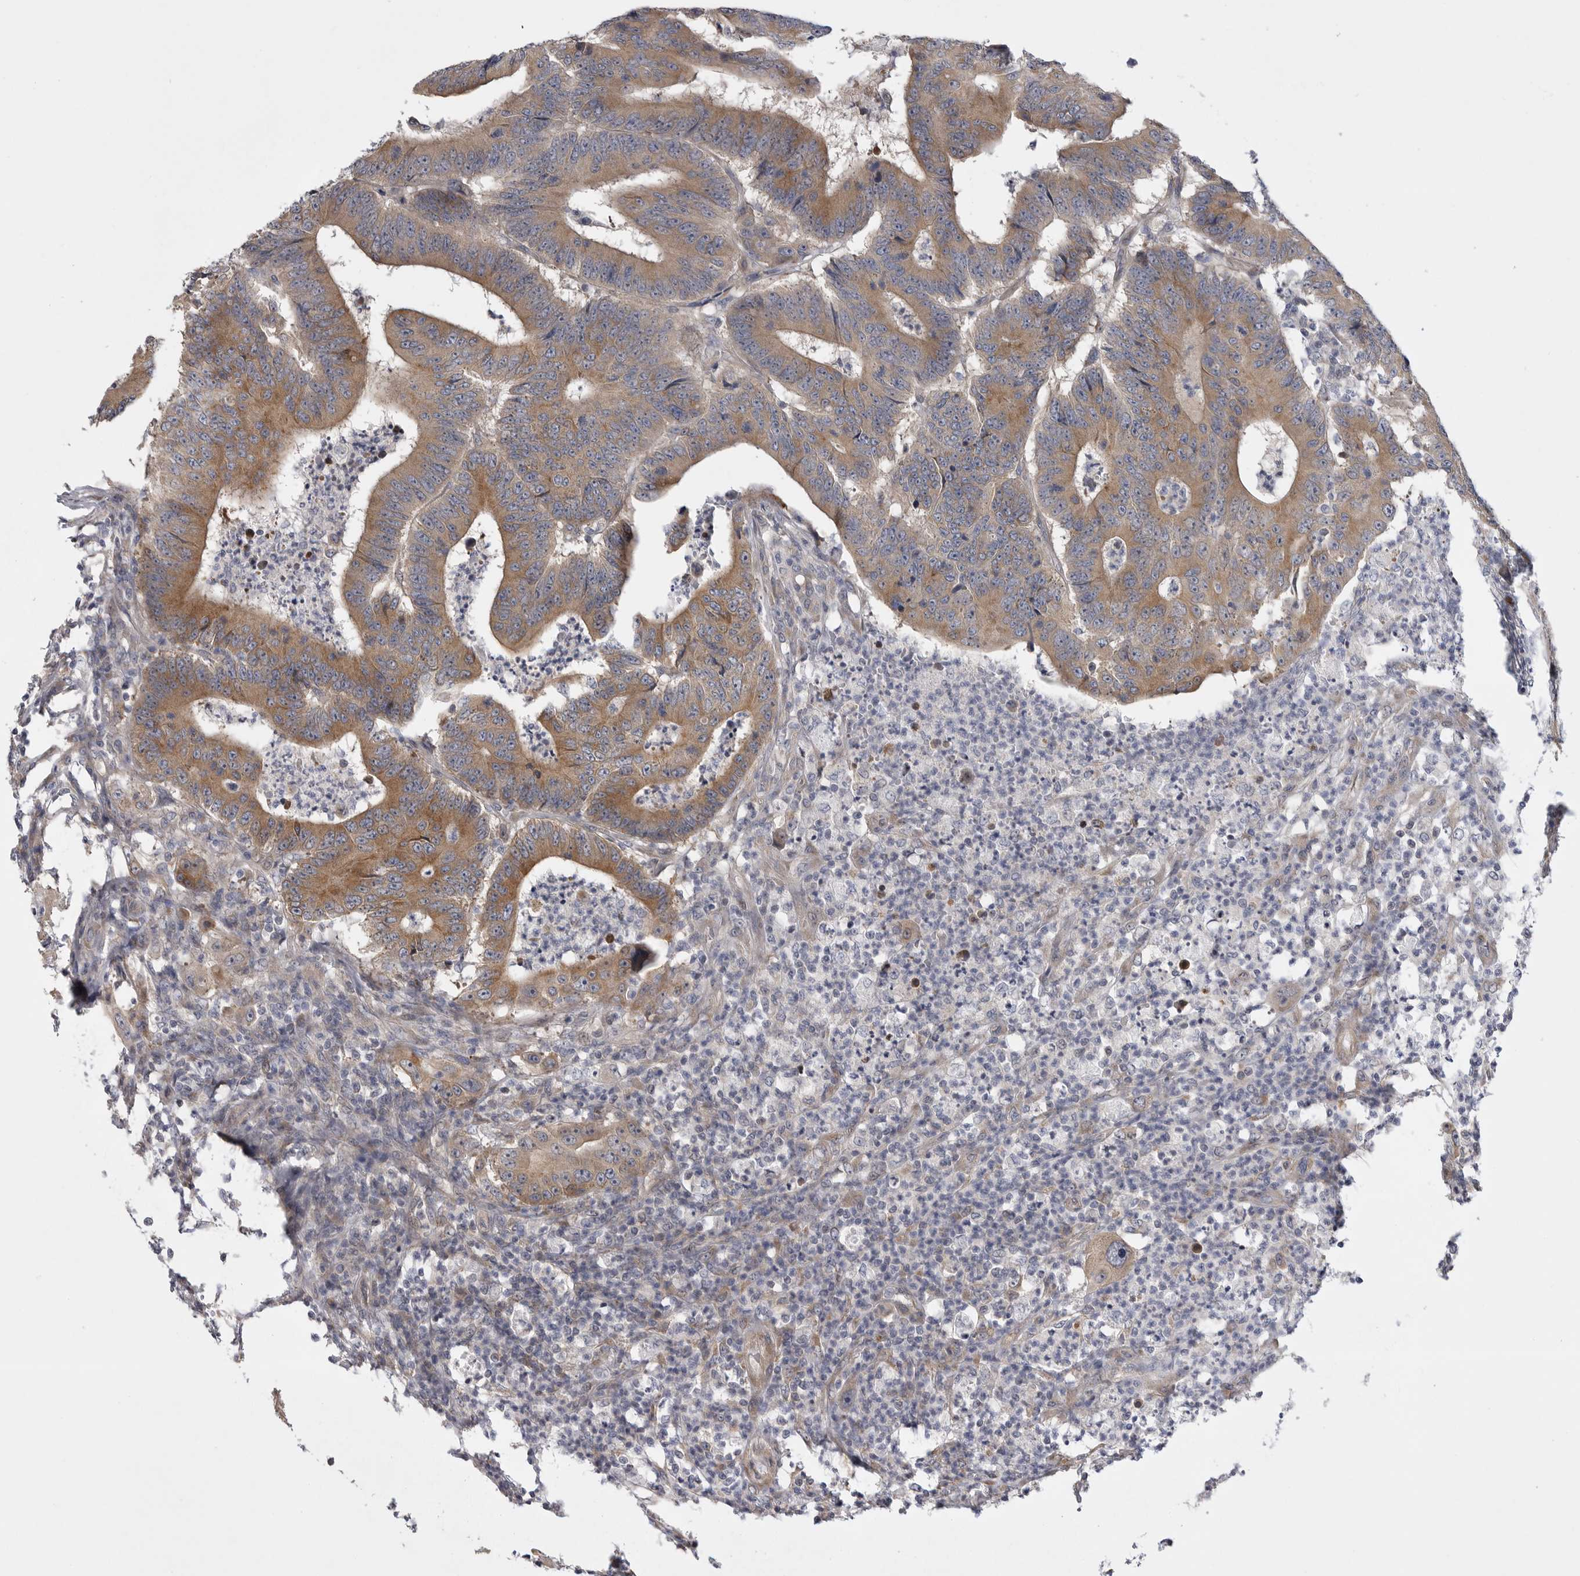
{"staining": {"intensity": "moderate", "quantity": ">75%", "location": "cytoplasmic/membranous"}, "tissue": "colorectal cancer", "cell_type": "Tumor cells", "image_type": "cancer", "snomed": [{"axis": "morphology", "description": "Adenocarcinoma, NOS"}, {"axis": "topography", "description": "Colon"}], "caption": "Moderate cytoplasmic/membranous positivity for a protein is present in approximately >75% of tumor cells of colorectal cancer (adenocarcinoma) using IHC.", "gene": "FBXO43", "patient": {"sex": "male", "age": 83}}